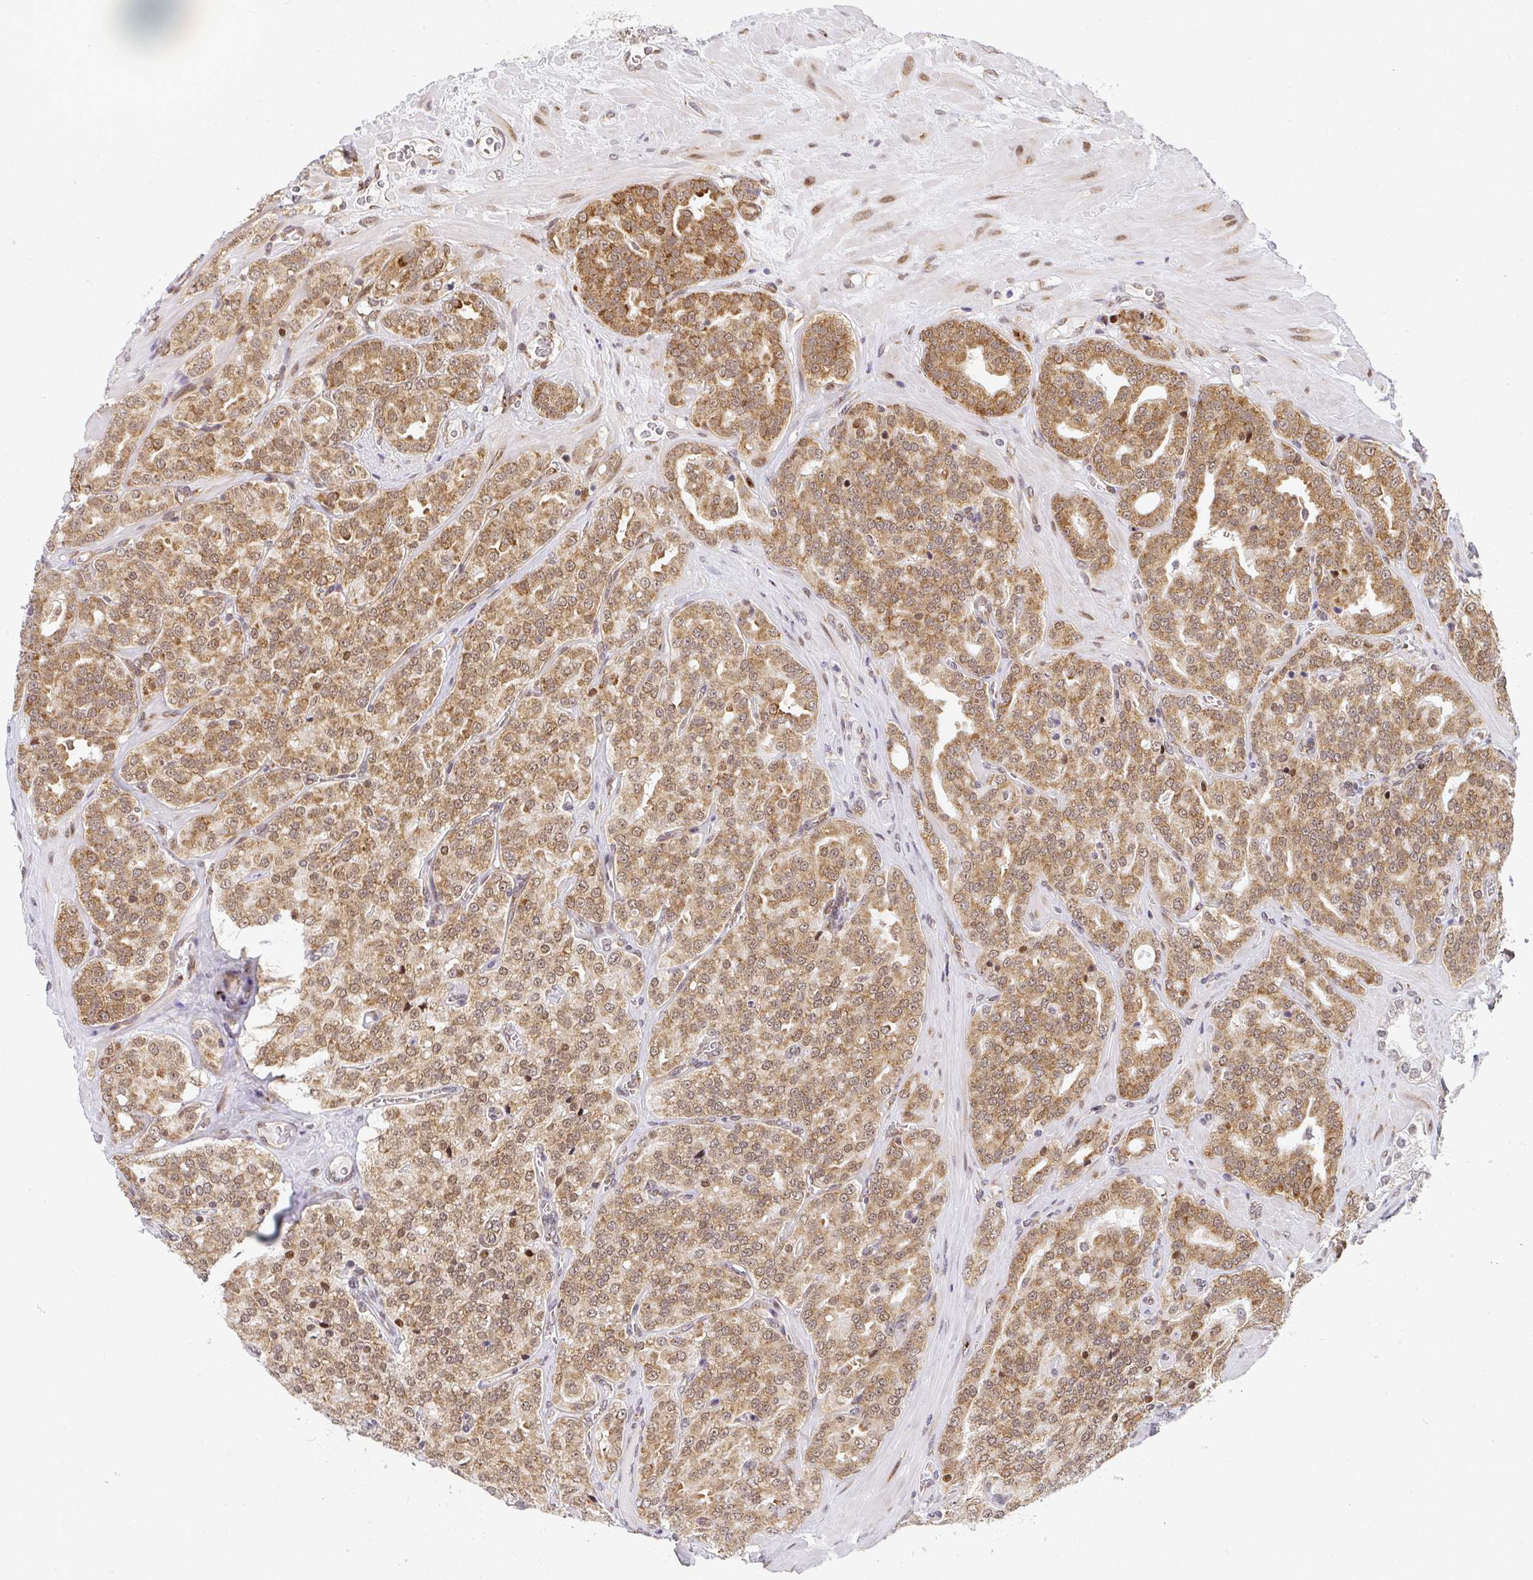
{"staining": {"intensity": "moderate", "quantity": "25%-75%", "location": "cytoplasmic/membranous,nuclear"}, "tissue": "prostate cancer", "cell_type": "Tumor cells", "image_type": "cancer", "snomed": [{"axis": "morphology", "description": "Adenocarcinoma, High grade"}, {"axis": "topography", "description": "Prostate"}], "caption": "Immunohistochemistry of human high-grade adenocarcinoma (prostate) shows medium levels of moderate cytoplasmic/membranous and nuclear expression in about 25%-75% of tumor cells. The staining was performed using DAB (3,3'-diaminobenzidine), with brown indicating positive protein expression. Nuclei are stained blue with hematoxylin.", "gene": "SYNCRIP", "patient": {"sex": "male", "age": 66}}